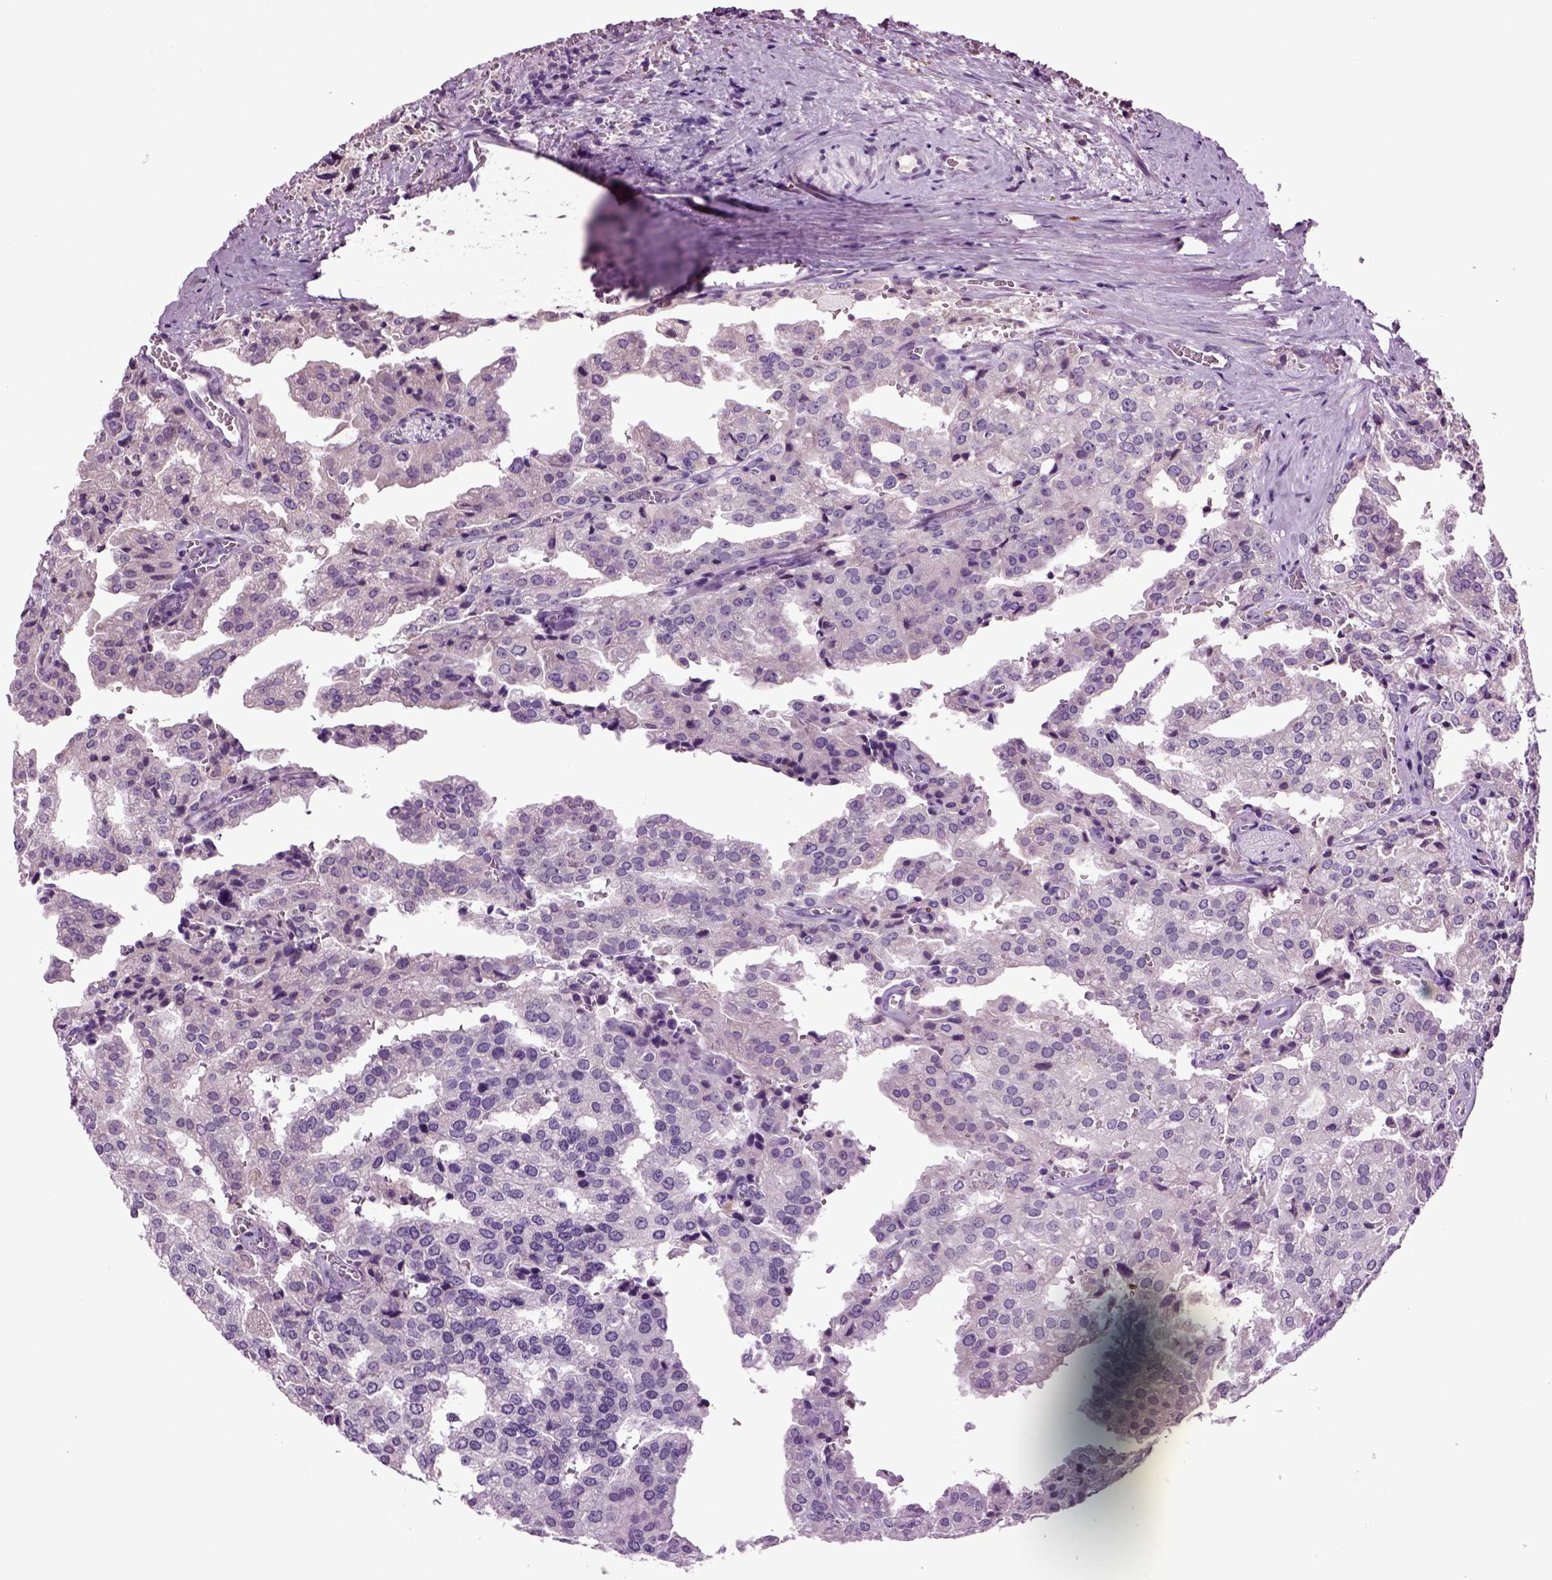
{"staining": {"intensity": "negative", "quantity": "none", "location": "none"}, "tissue": "prostate cancer", "cell_type": "Tumor cells", "image_type": "cancer", "snomed": [{"axis": "morphology", "description": "Adenocarcinoma, High grade"}, {"axis": "topography", "description": "Prostate"}], "caption": "The image exhibits no significant staining in tumor cells of prostate adenocarcinoma (high-grade). Nuclei are stained in blue.", "gene": "FGF11", "patient": {"sex": "male", "age": 68}}